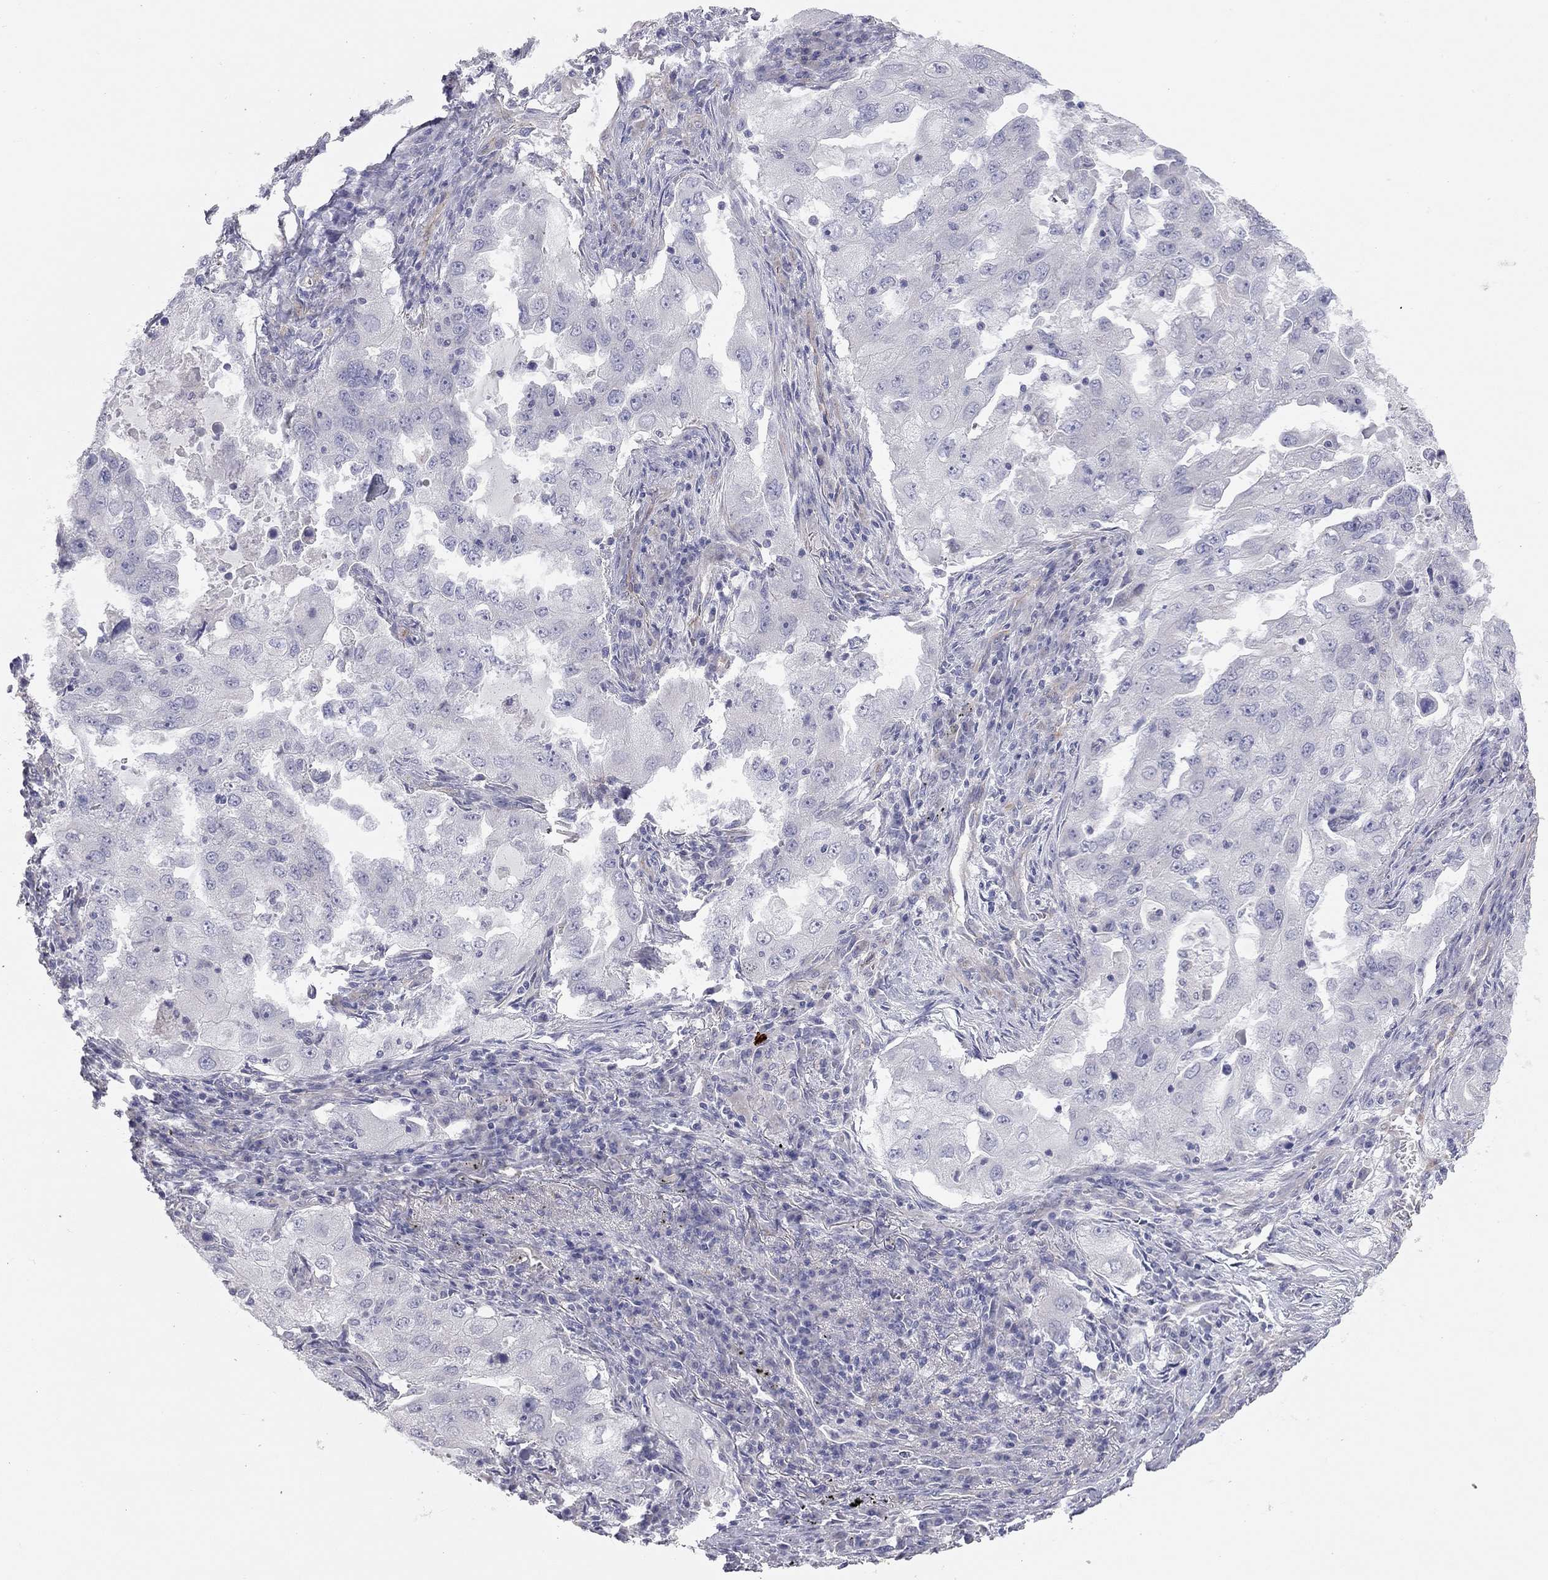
{"staining": {"intensity": "negative", "quantity": "none", "location": "none"}, "tissue": "lung cancer", "cell_type": "Tumor cells", "image_type": "cancer", "snomed": [{"axis": "morphology", "description": "Adenocarcinoma, NOS"}, {"axis": "topography", "description": "Lung"}], "caption": "Immunohistochemistry of lung cancer (adenocarcinoma) reveals no staining in tumor cells.", "gene": "GPRC5B", "patient": {"sex": "female", "age": 61}}